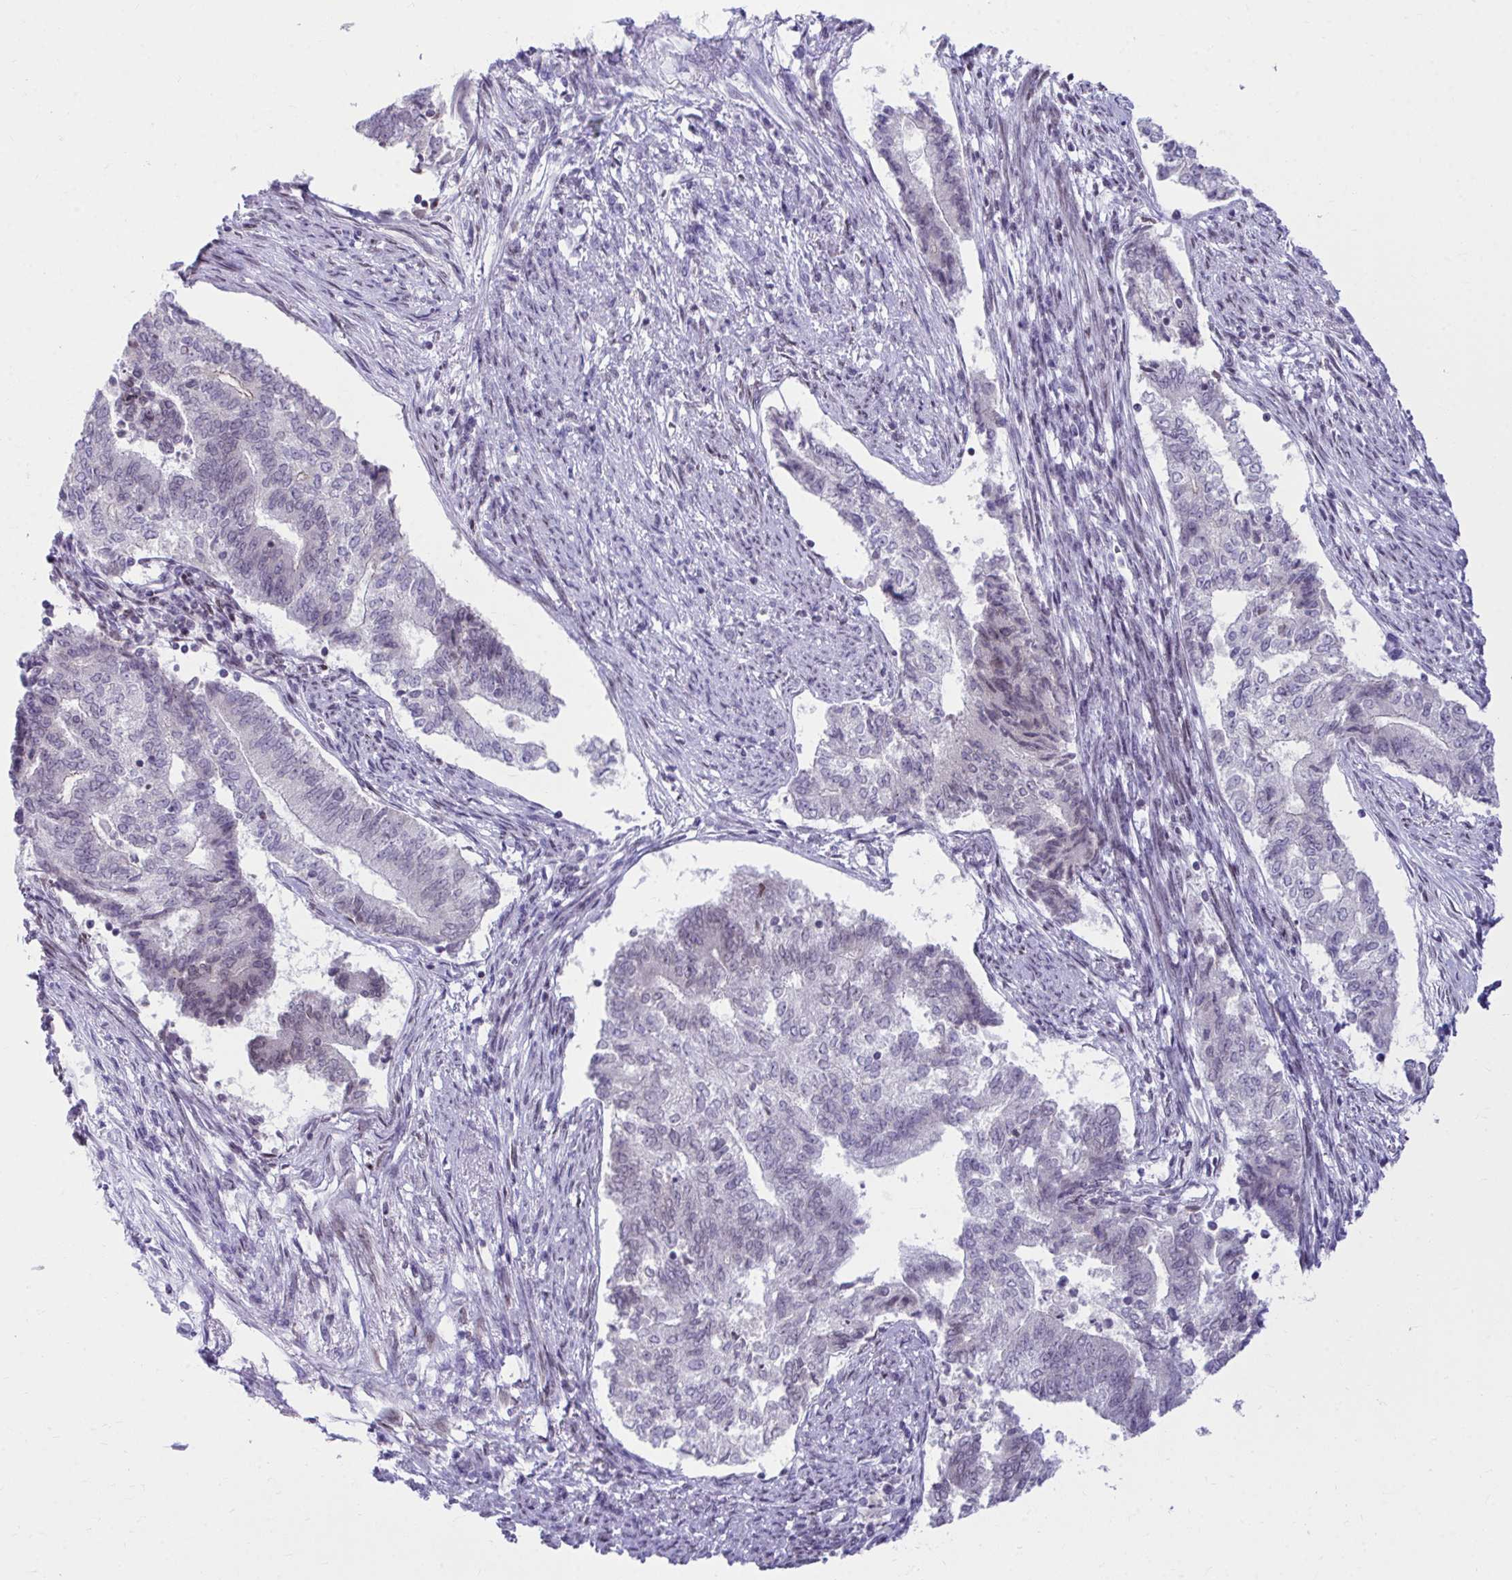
{"staining": {"intensity": "negative", "quantity": "none", "location": "none"}, "tissue": "endometrial cancer", "cell_type": "Tumor cells", "image_type": "cancer", "snomed": [{"axis": "morphology", "description": "Adenocarcinoma, NOS"}, {"axis": "topography", "description": "Endometrium"}], "caption": "High power microscopy histopathology image of an immunohistochemistry (IHC) histopathology image of endometrial cancer, revealing no significant staining in tumor cells.", "gene": "OR7A5", "patient": {"sex": "female", "age": 65}}